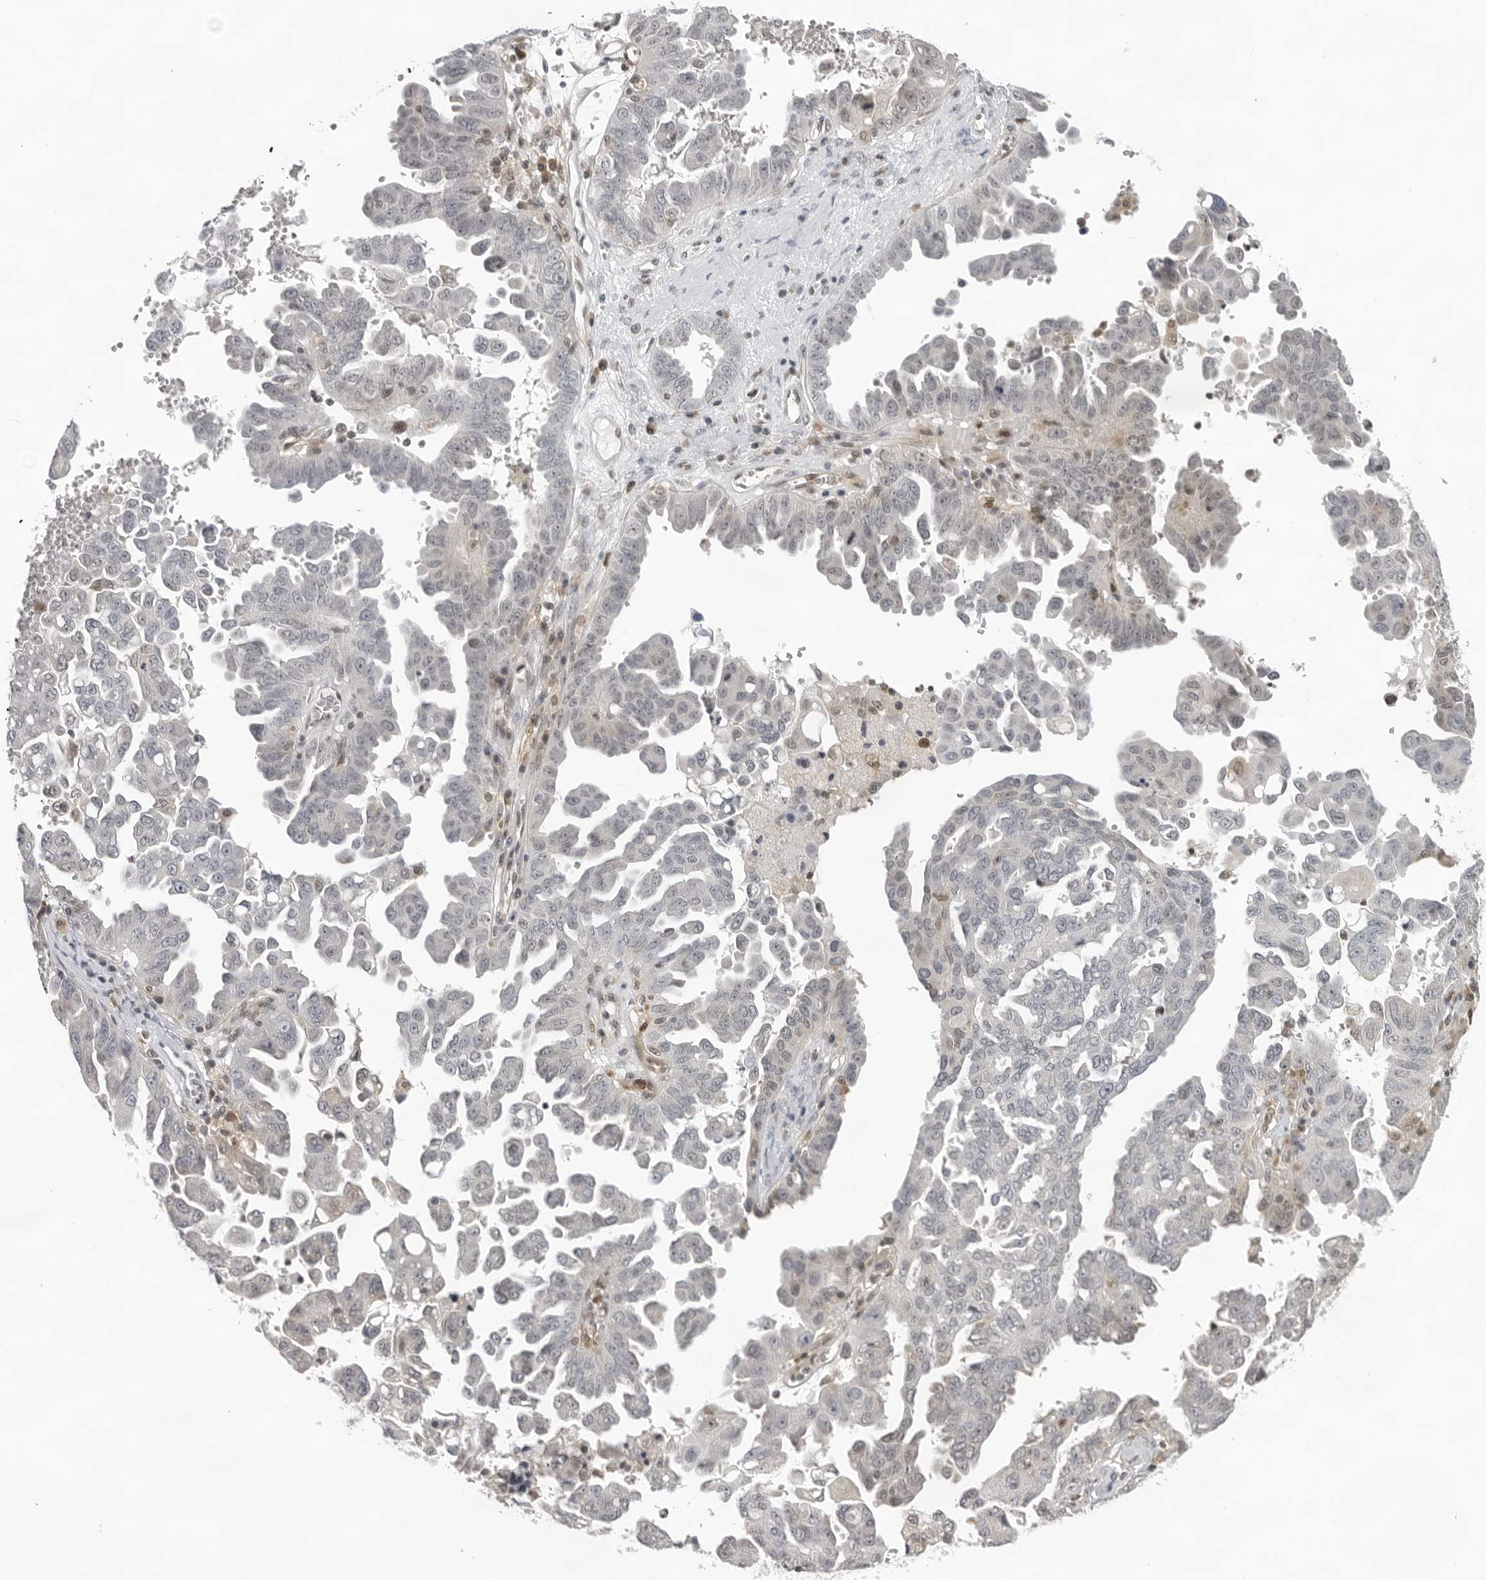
{"staining": {"intensity": "negative", "quantity": "none", "location": "none"}, "tissue": "ovarian cancer", "cell_type": "Tumor cells", "image_type": "cancer", "snomed": [{"axis": "morphology", "description": "Carcinoma, endometroid"}, {"axis": "topography", "description": "Ovary"}], "caption": "The image displays no significant staining in tumor cells of ovarian cancer.", "gene": "CASP7", "patient": {"sex": "female", "age": 62}}